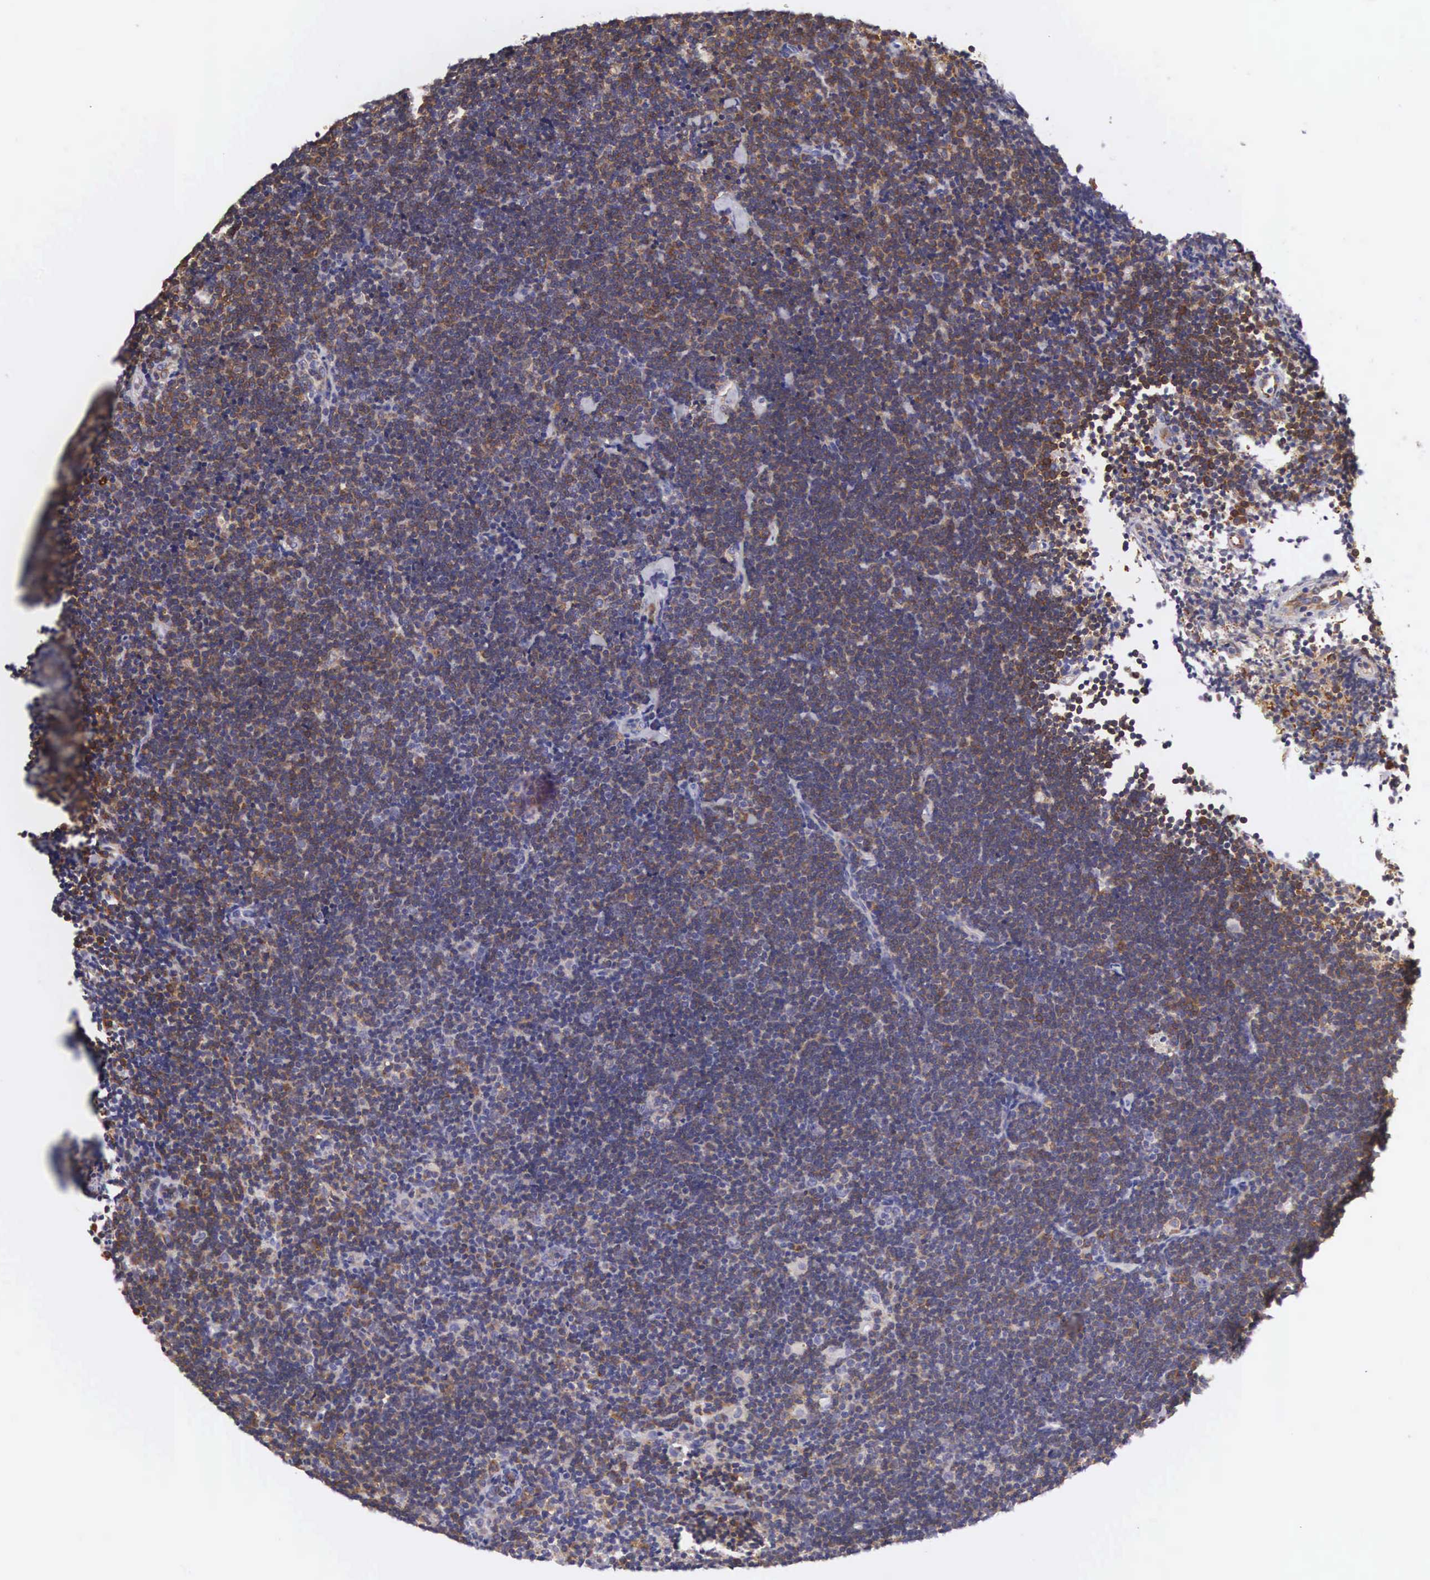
{"staining": {"intensity": "weak", "quantity": "25%-75%", "location": "cytoplasmic/membranous"}, "tissue": "lymphoma", "cell_type": "Tumor cells", "image_type": "cancer", "snomed": [{"axis": "morphology", "description": "Malignant lymphoma, non-Hodgkin's type, Low grade"}, {"axis": "topography", "description": "Lymph node"}], "caption": "Immunohistochemical staining of lymphoma reveals low levels of weak cytoplasmic/membranous protein staining in about 25%-75% of tumor cells.", "gene": "OSBPL3", "patient": {"sex": "female", "age": 51}}